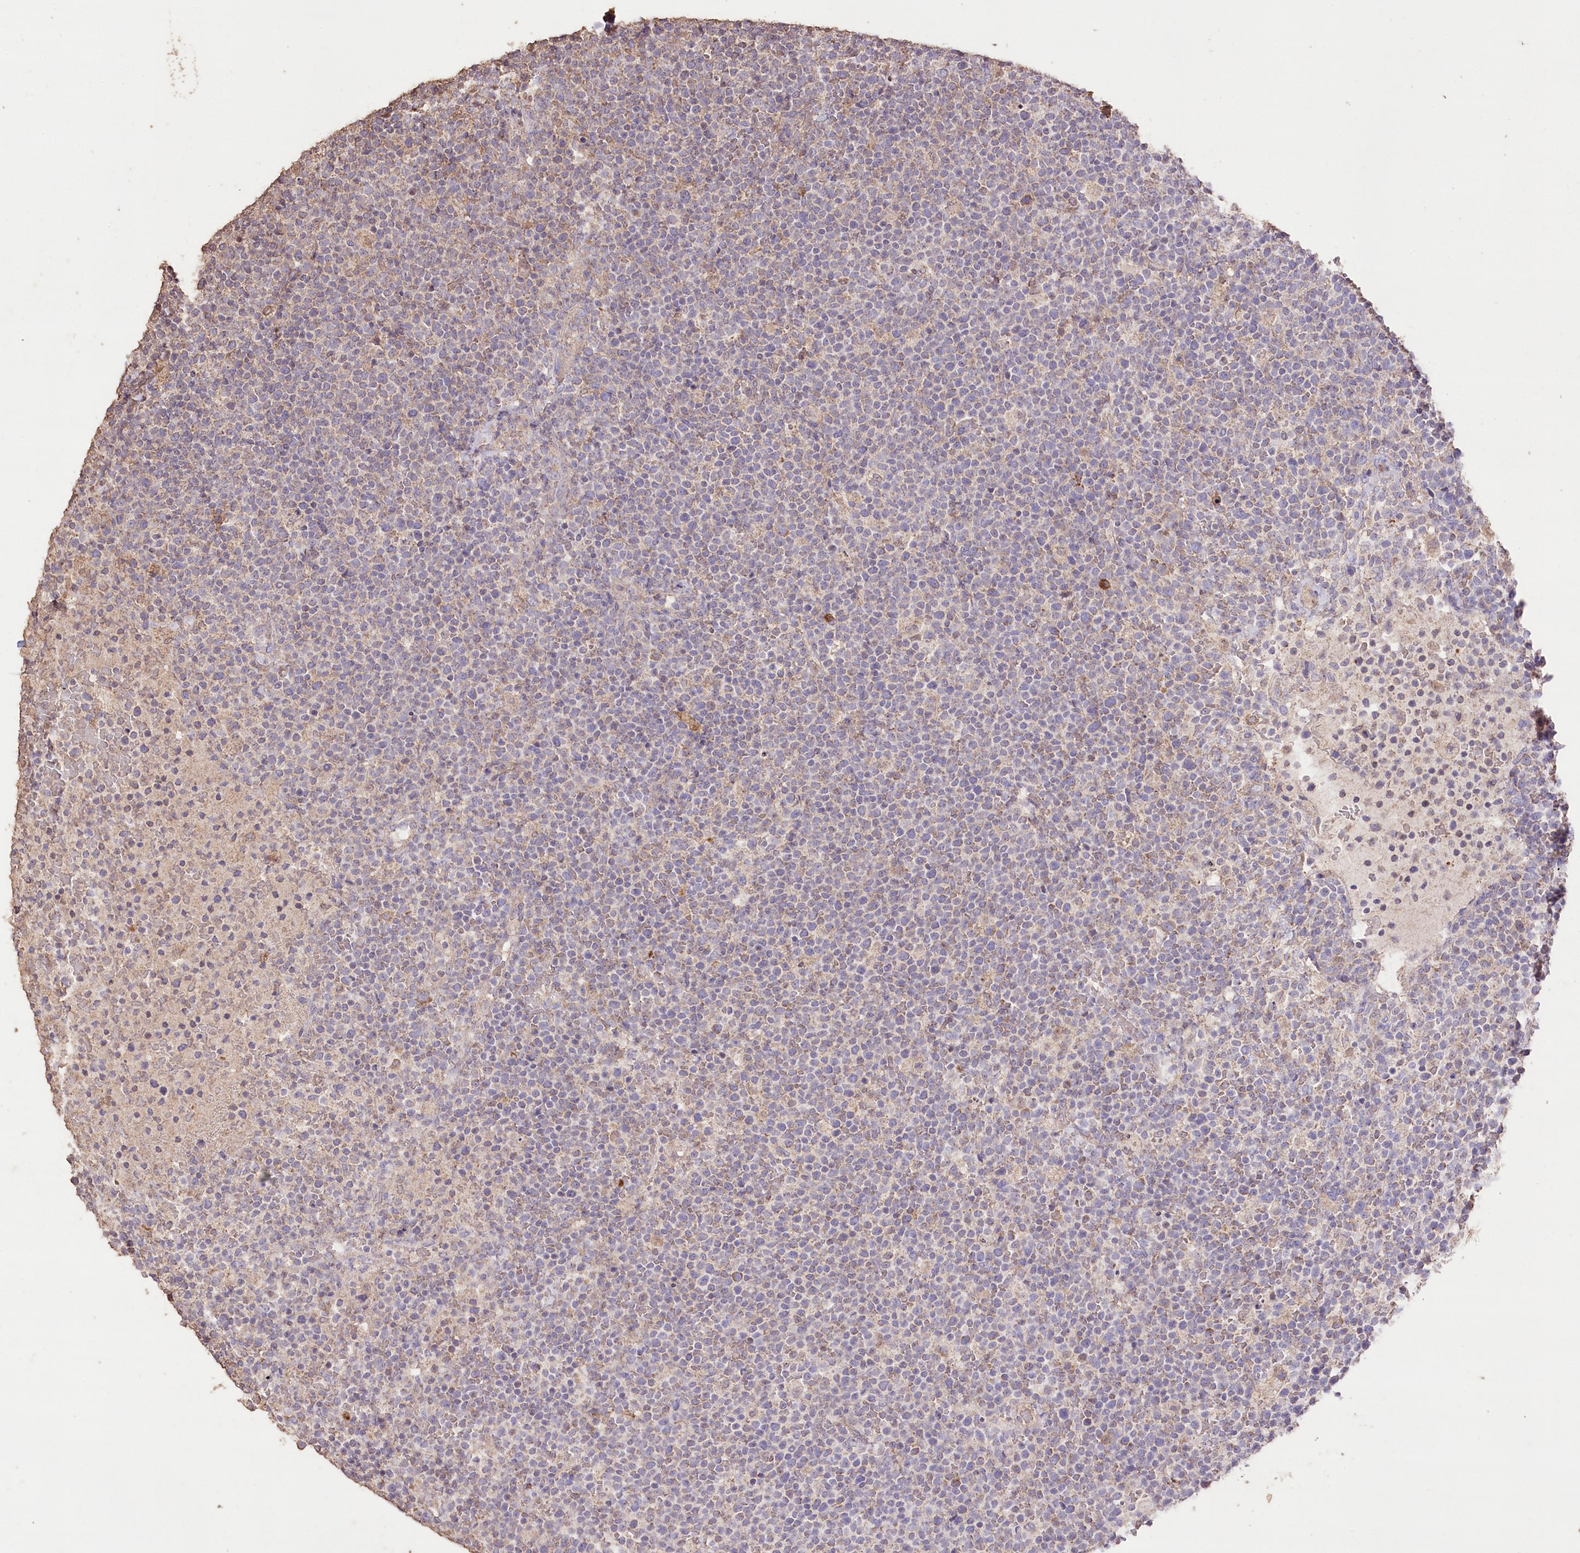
{"staining": {"intensity": "weak", "quantity": "25%-75%", "location": "cytoplasmic/membranous"}, "tissue": "lymphoma", "cell_type": "Tumor cells", "image_type": "cancer", "snomed": [{"axis": "morphology", "description": "Malignant lymphoma, non-Hodgkin's type, High grade"}, {"axis": "topography", "description": "Lymph node"}], "caption": "Weak cytoplasmic/membranous positivity is appreciated in about 25%-75% of tumor cells in malignant lymphoma, non-Hodgkin's type (high-grade).", "gene": "IREB2", "patient": {"sex": "male", "age": 61}}